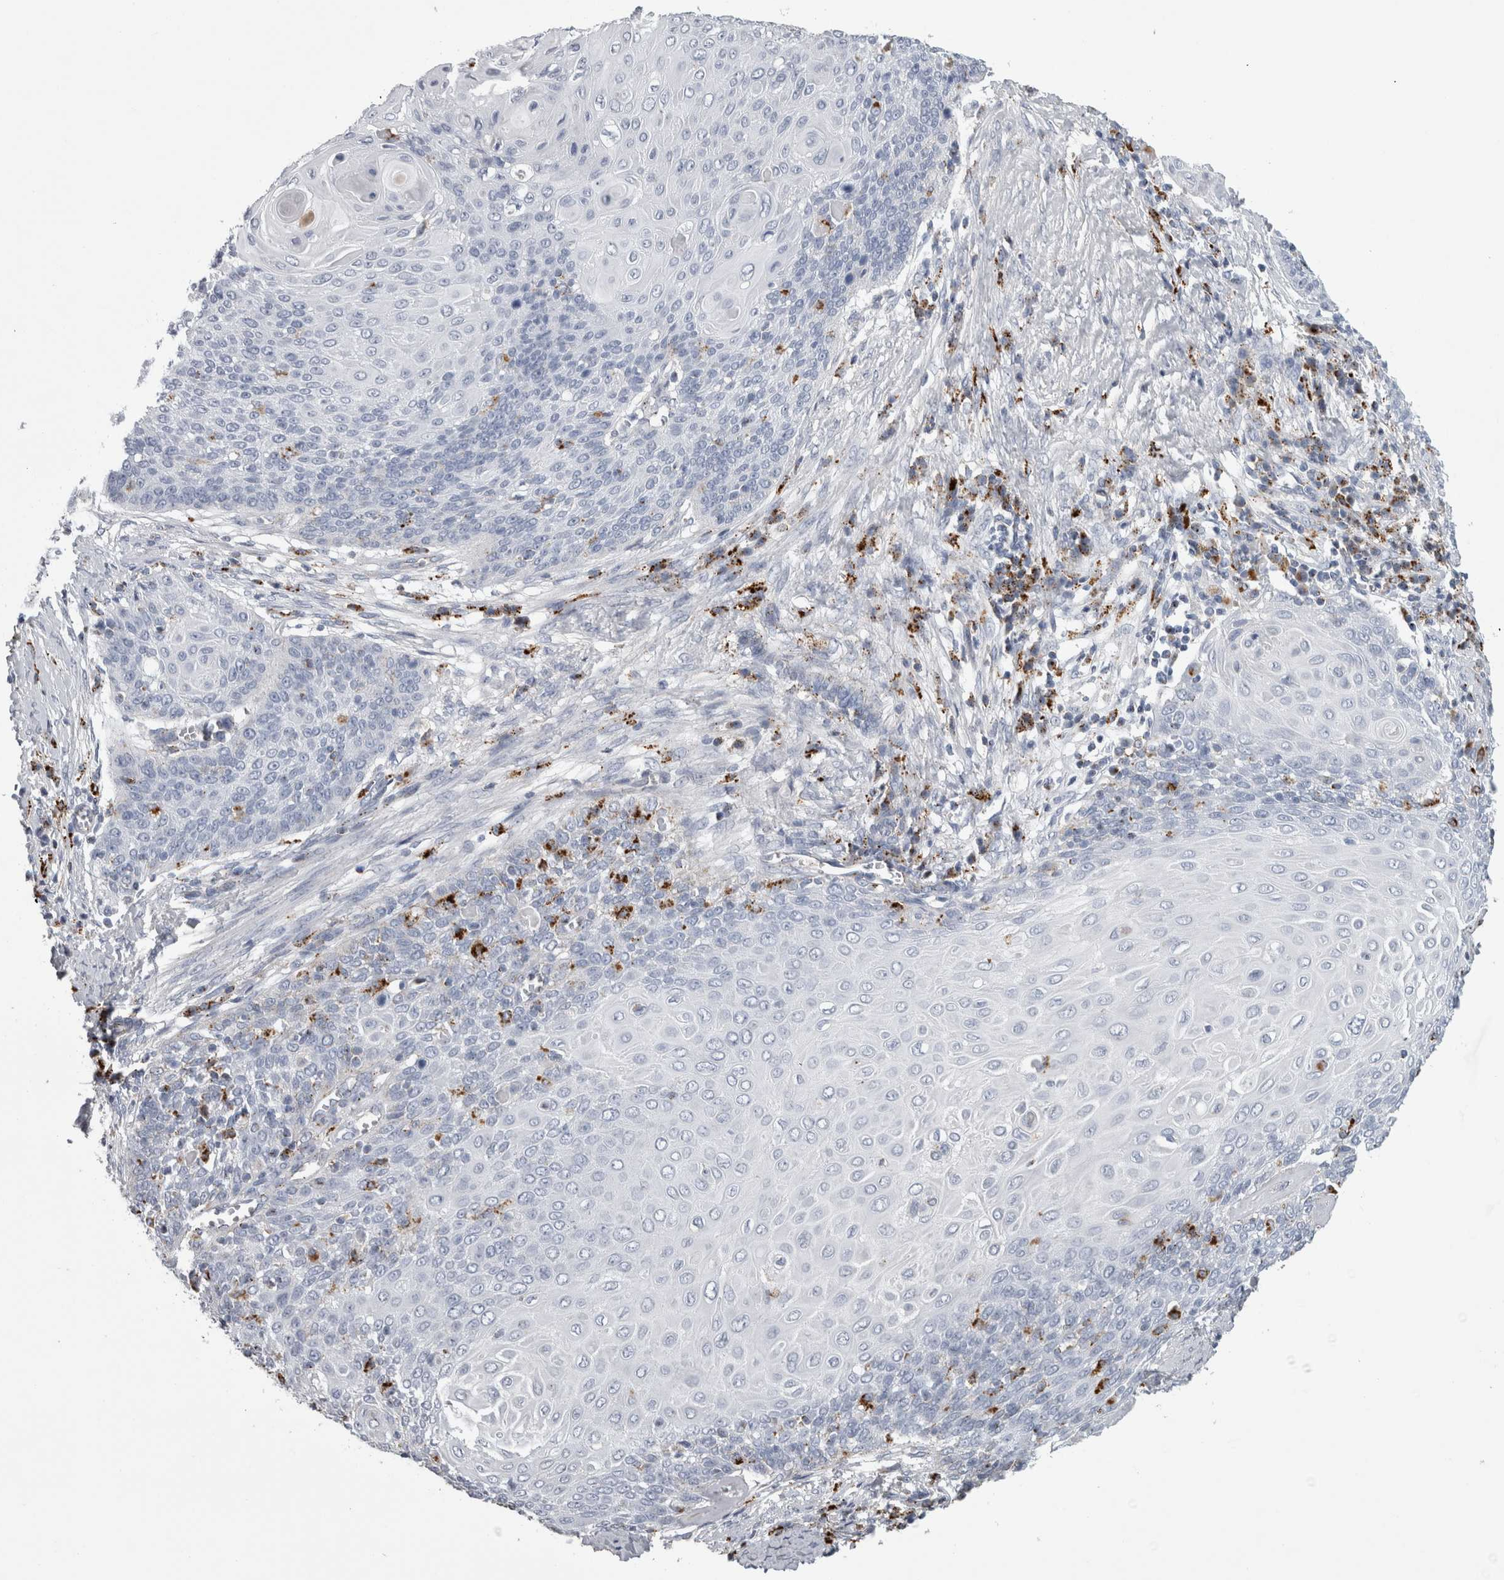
{"staining": {"intensity": "negative", "quantity": "none", "location": "none"}, "tissue": "cervical cancer", "cell_type": "Tumor cells", "image_type": "cancer", "snomed": [{"axis": "morphology", "description": "Squamous cell carcinoma, NOS"}, {"axis": "topography", "description": "Cervix"}], "caption": "Squamous cell carcinoma (cervical) stained for a protein using immunohistochemistry shows no expression tumor cells.", "gene": "DPP7", "patient": {"sex": "female", "age": 39}}